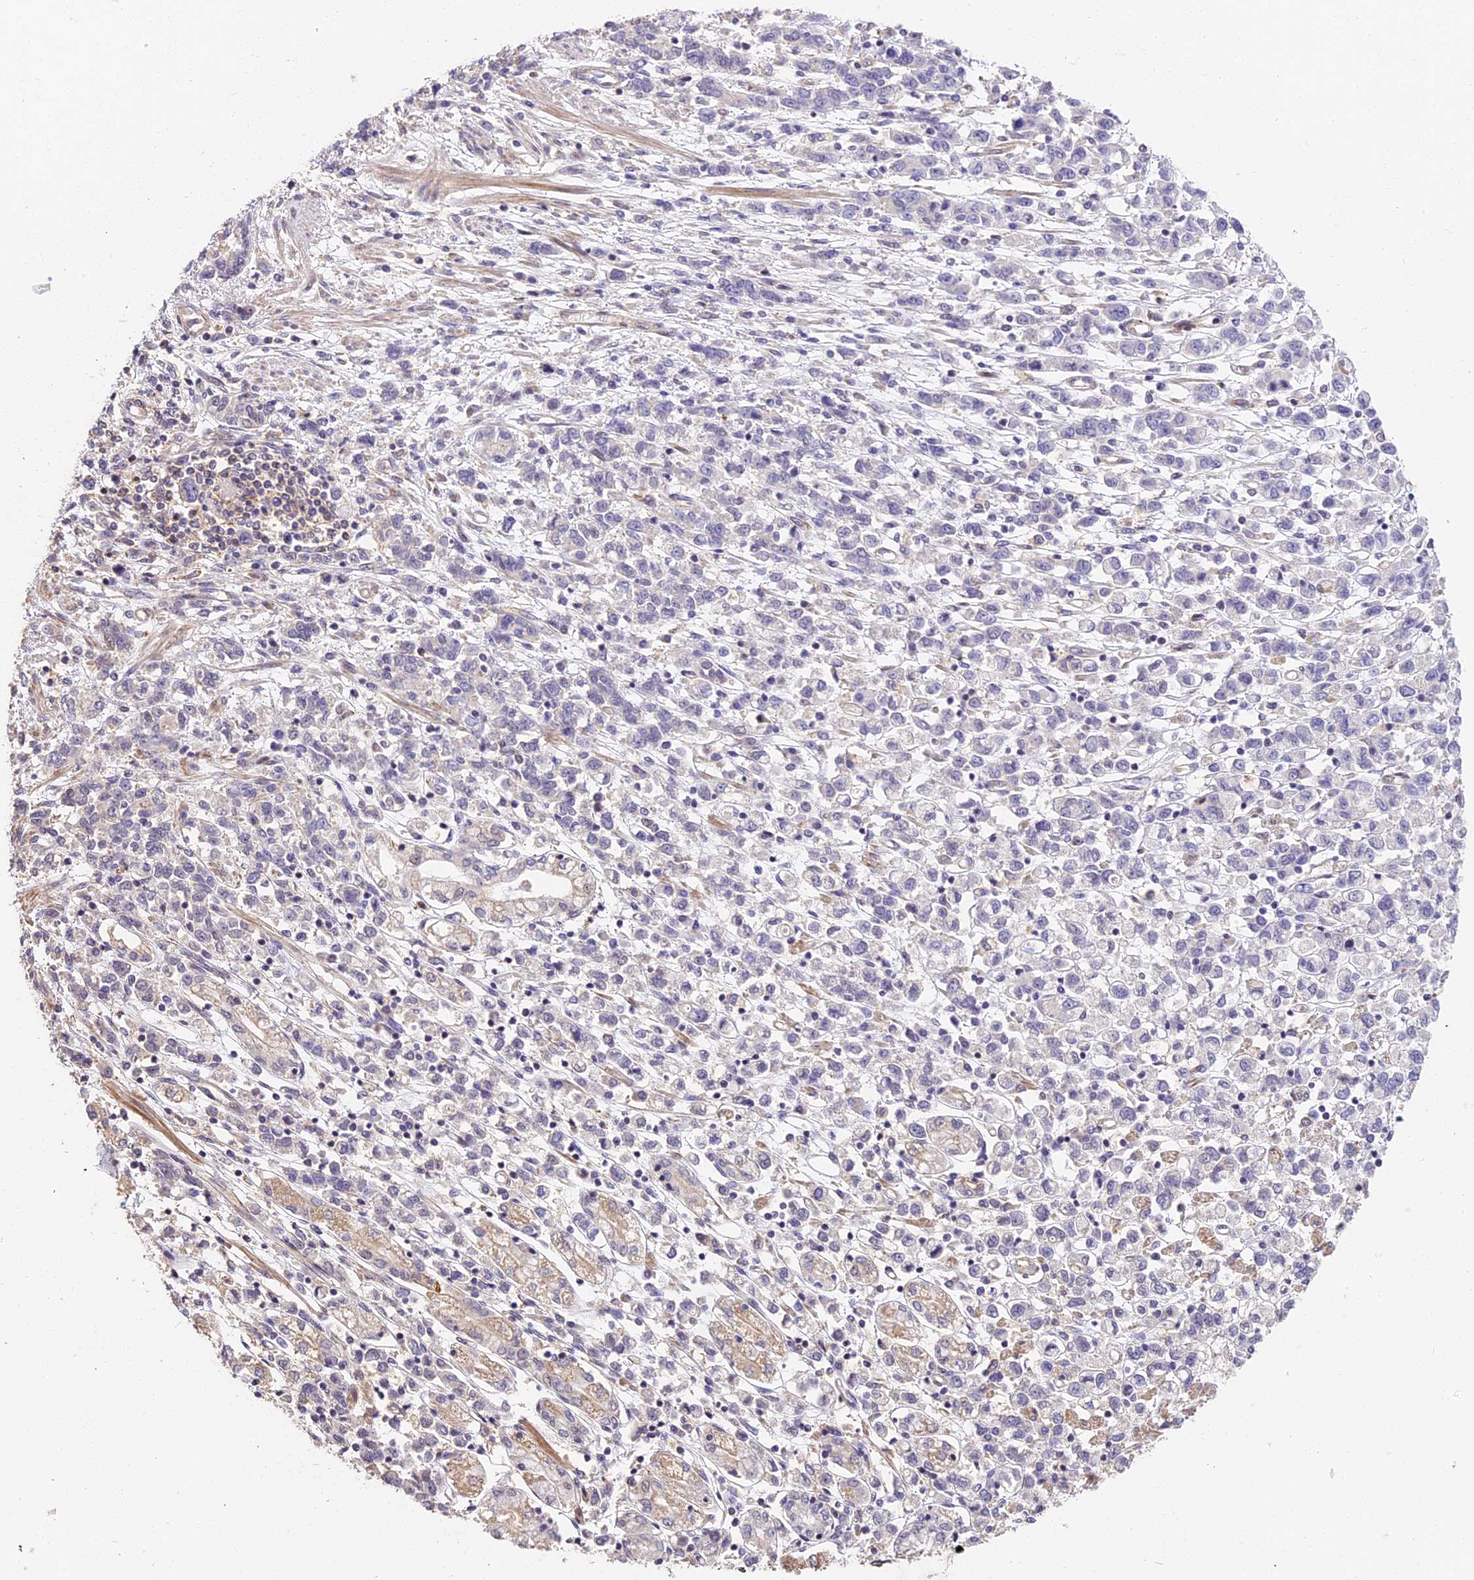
{"staining": {"intensity": "negative", "quantity": "none", "location": "none"}, "tissue": "stomach cancer", "cell_type": "Tumor cells", "image_type": "cancer", "snomed": [{"axis": "morphology", "description": "Adenocarcinoma, NOS"}, {"axis": "topography", "description": "Stomach"}], "caption": "DAB immunohistochemical staining of adenocarcinoma (stomach) displays no significant staining in tumor cells.", "gene": "ARHGAP17", "patient": {"sex": "female", "age": 76}}